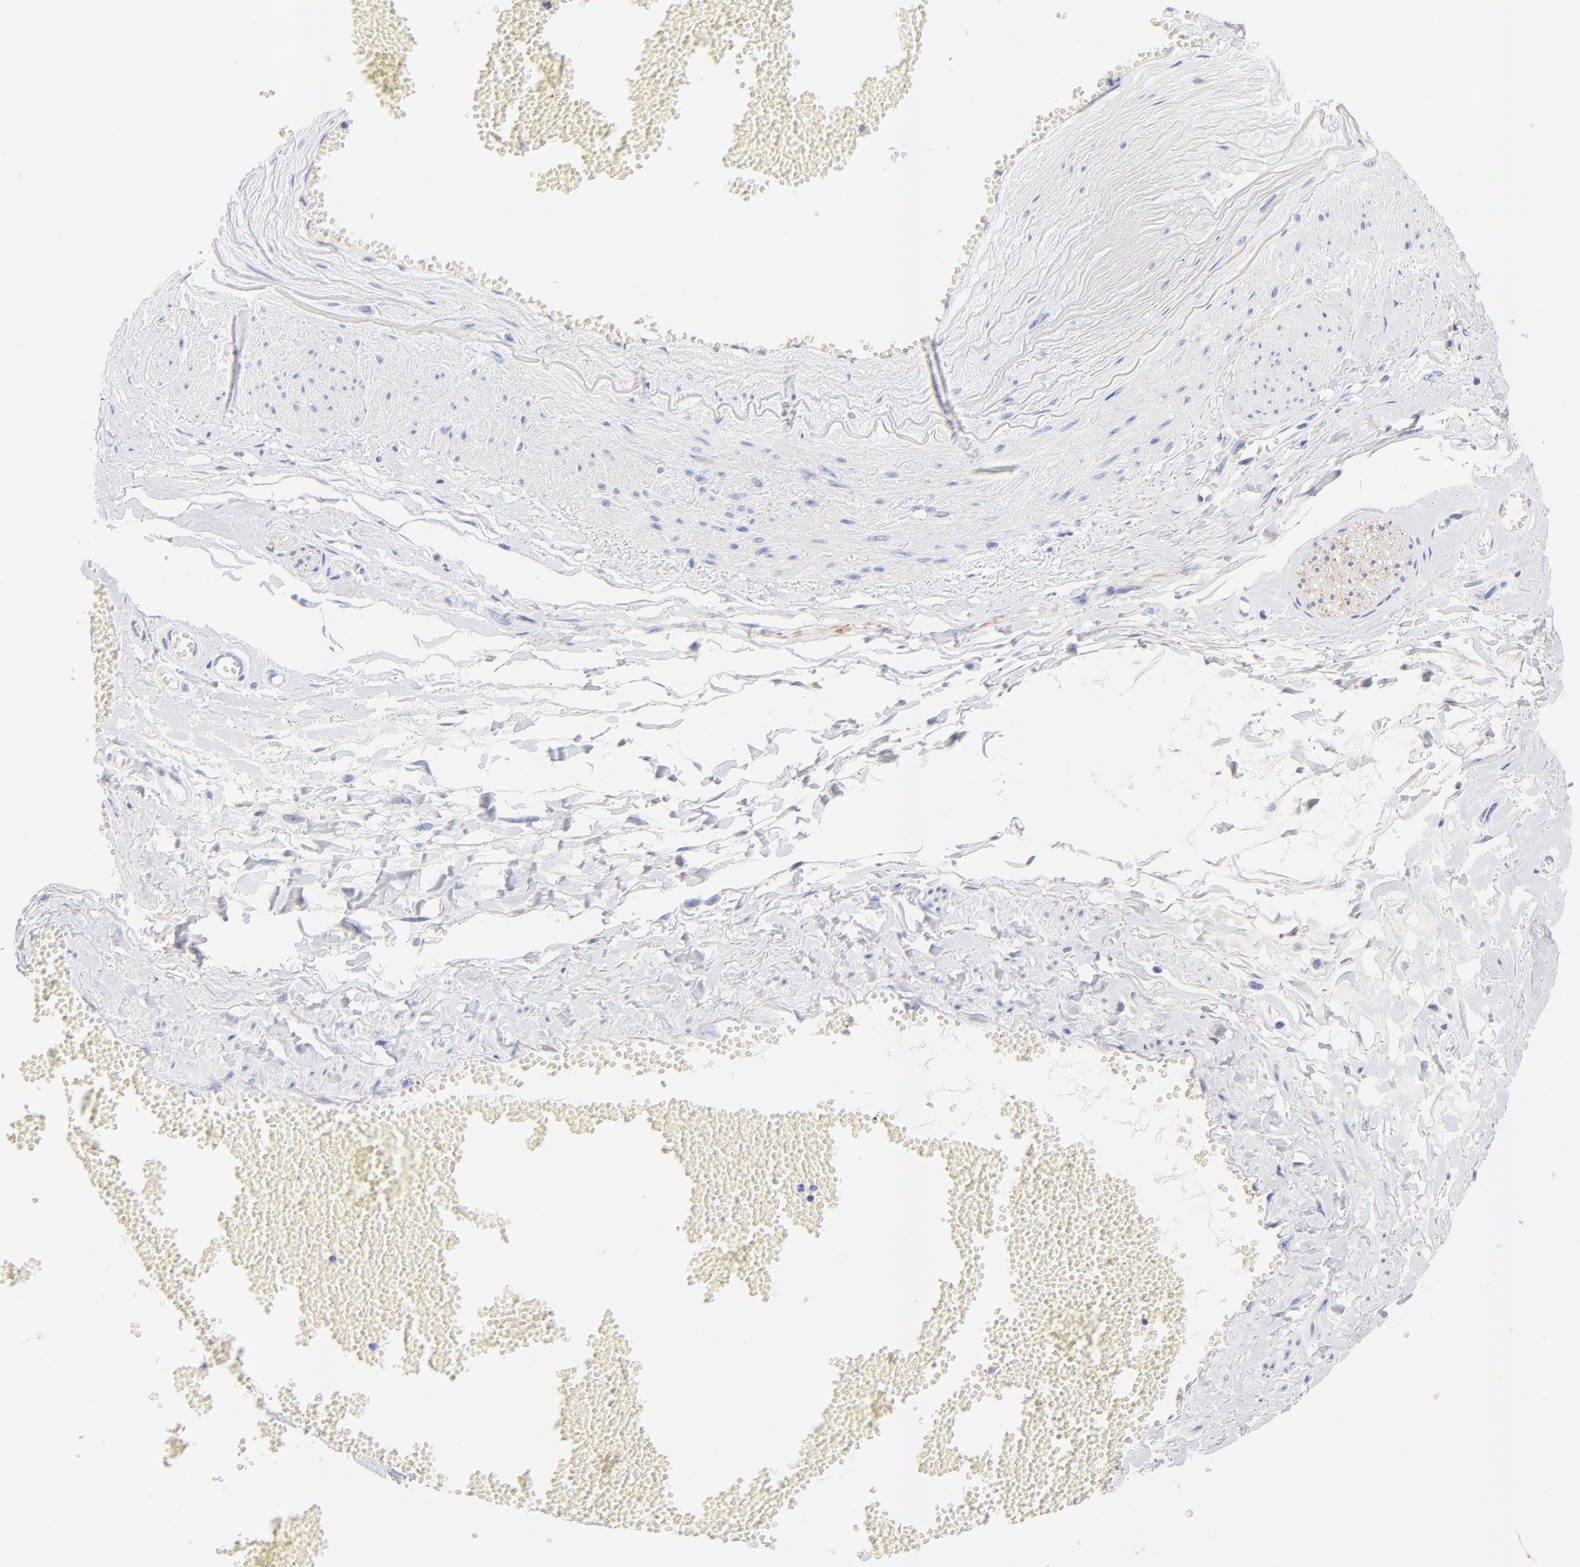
{"staining": {"intensity": "negative", "quantity": "none", "location": "none"}, "tissue": "adipose tissue", "cell_type": "Adipocytes", "image_type": "normal", "snomed": [{"axis": "morphology", "description": "Normal tissue, NOS"}, {"axis": "morphology", "description": "Inflammation, NOS"}, {"axis": "topography", "description": "Salivary gland"}, {"axis": "topography", "description": "Peripheral nerve tissue"}], "caption": "The IHC photomicrograph has no significant expression in adipocytes of adipose tissue. Brightfield microscopy of immunohistochemistry stained with DAB (3,3'-diaminobenzidine) (brown) and hematoxylin (blue), captured at high magnification.", "gene": "FAM117B", "patient": {"sex": "female", "age": 75}}